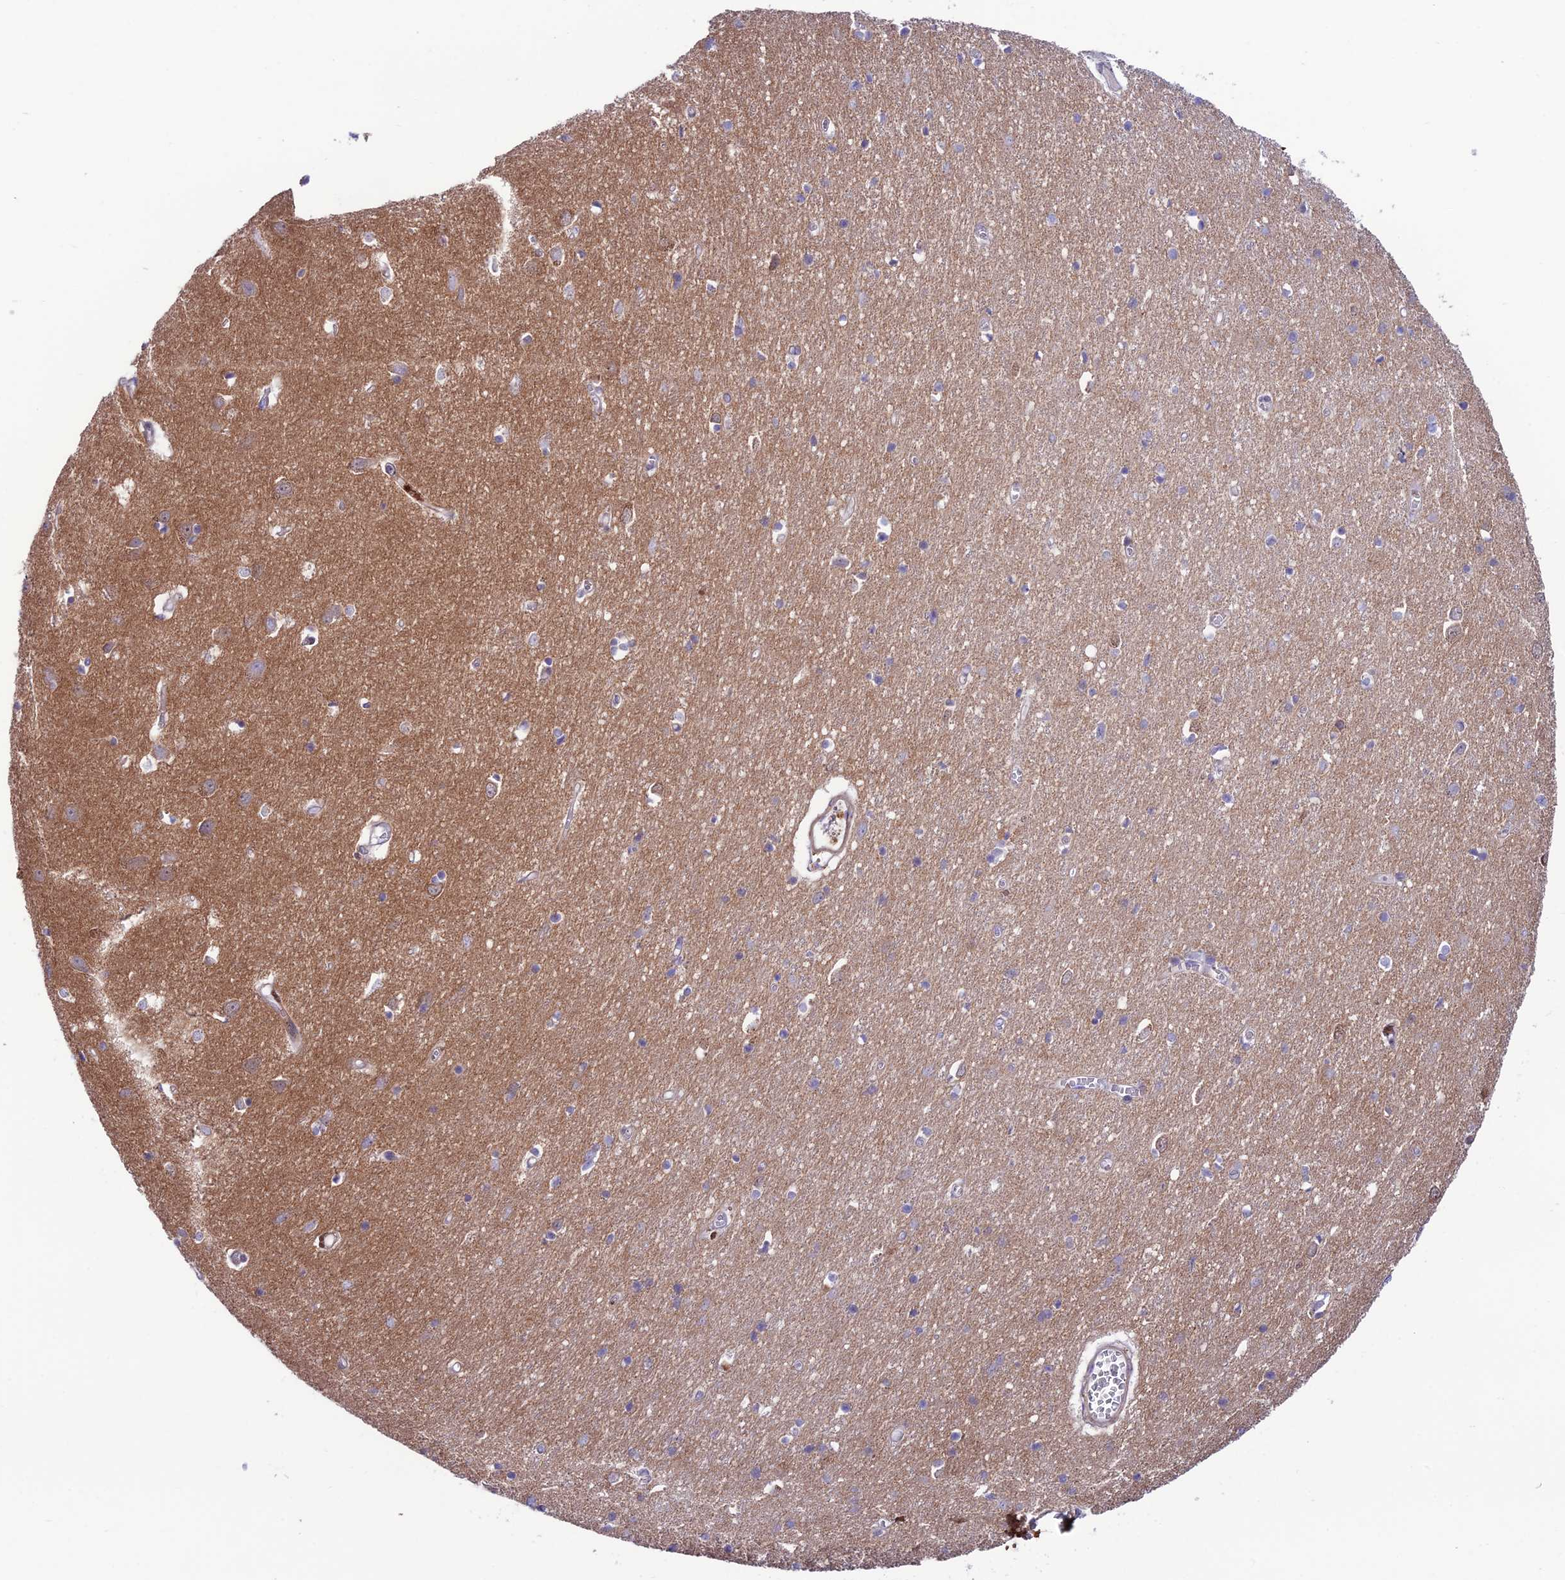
{"staining": {"intensity": "weak", "quantity": "25%-75%", "location": "cytoplasmic/membranous"}, "tissue": "cerebral cortex", "cell_type": "Endothelial cells", "image_type": "normal", "snomed": [{"axis": "morphology", "description": "Normal tissue, NOS"}, {"axis": "topography", "description": "Cerebral cortex"}], "caption": "Immunohistochemistry (IHC) histopathology image of normal cerebral cortex: cerebral cortex stained using immunohistochemistry shows low levels of weak protein expression localized specifically in the cytoplasmic/membranous of endothelial cells, appearing as a cytoplasmic/membranous brown color.", "gene": "COL6A6", "patient": {"sex": "female", "age": 64}}